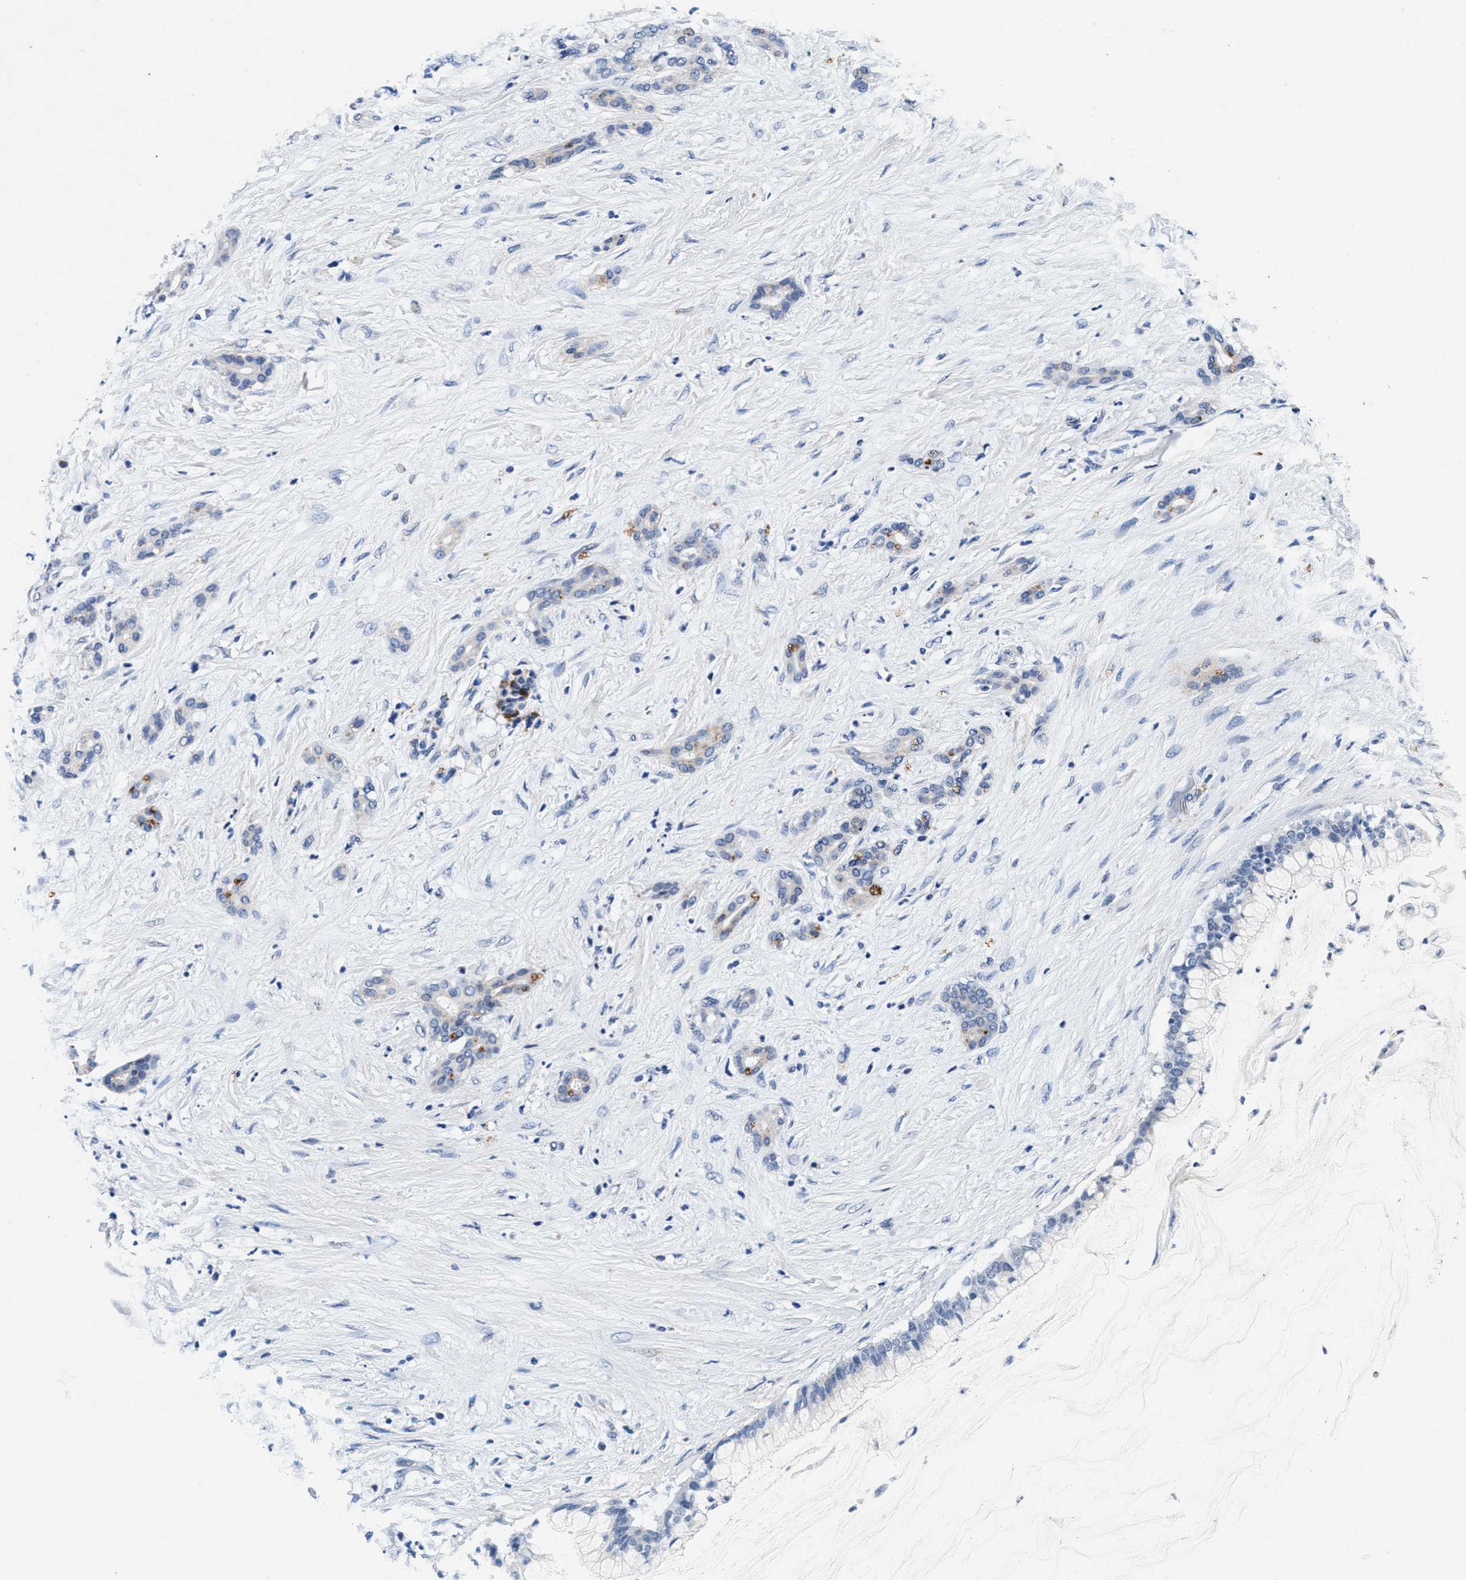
{"staining": {"intensity": "negative", "quantity": "none", "location": "none"}, "tissue": "pancreatic cancer", "cell_type": "Tumor cells", "image_type": "cancer", "snomed": [{"axis": "morphology", "description": "Adenocarcinoma, NOS"}, {"axis": "topography", "description": "Pancreas"}], "caption": "Pancreatic cancer was stained to show a protein in brown. There is no significant staining in tumor cells.", "gene": "SLC8A1", "patient": {"sex": "male", "age": 41}}